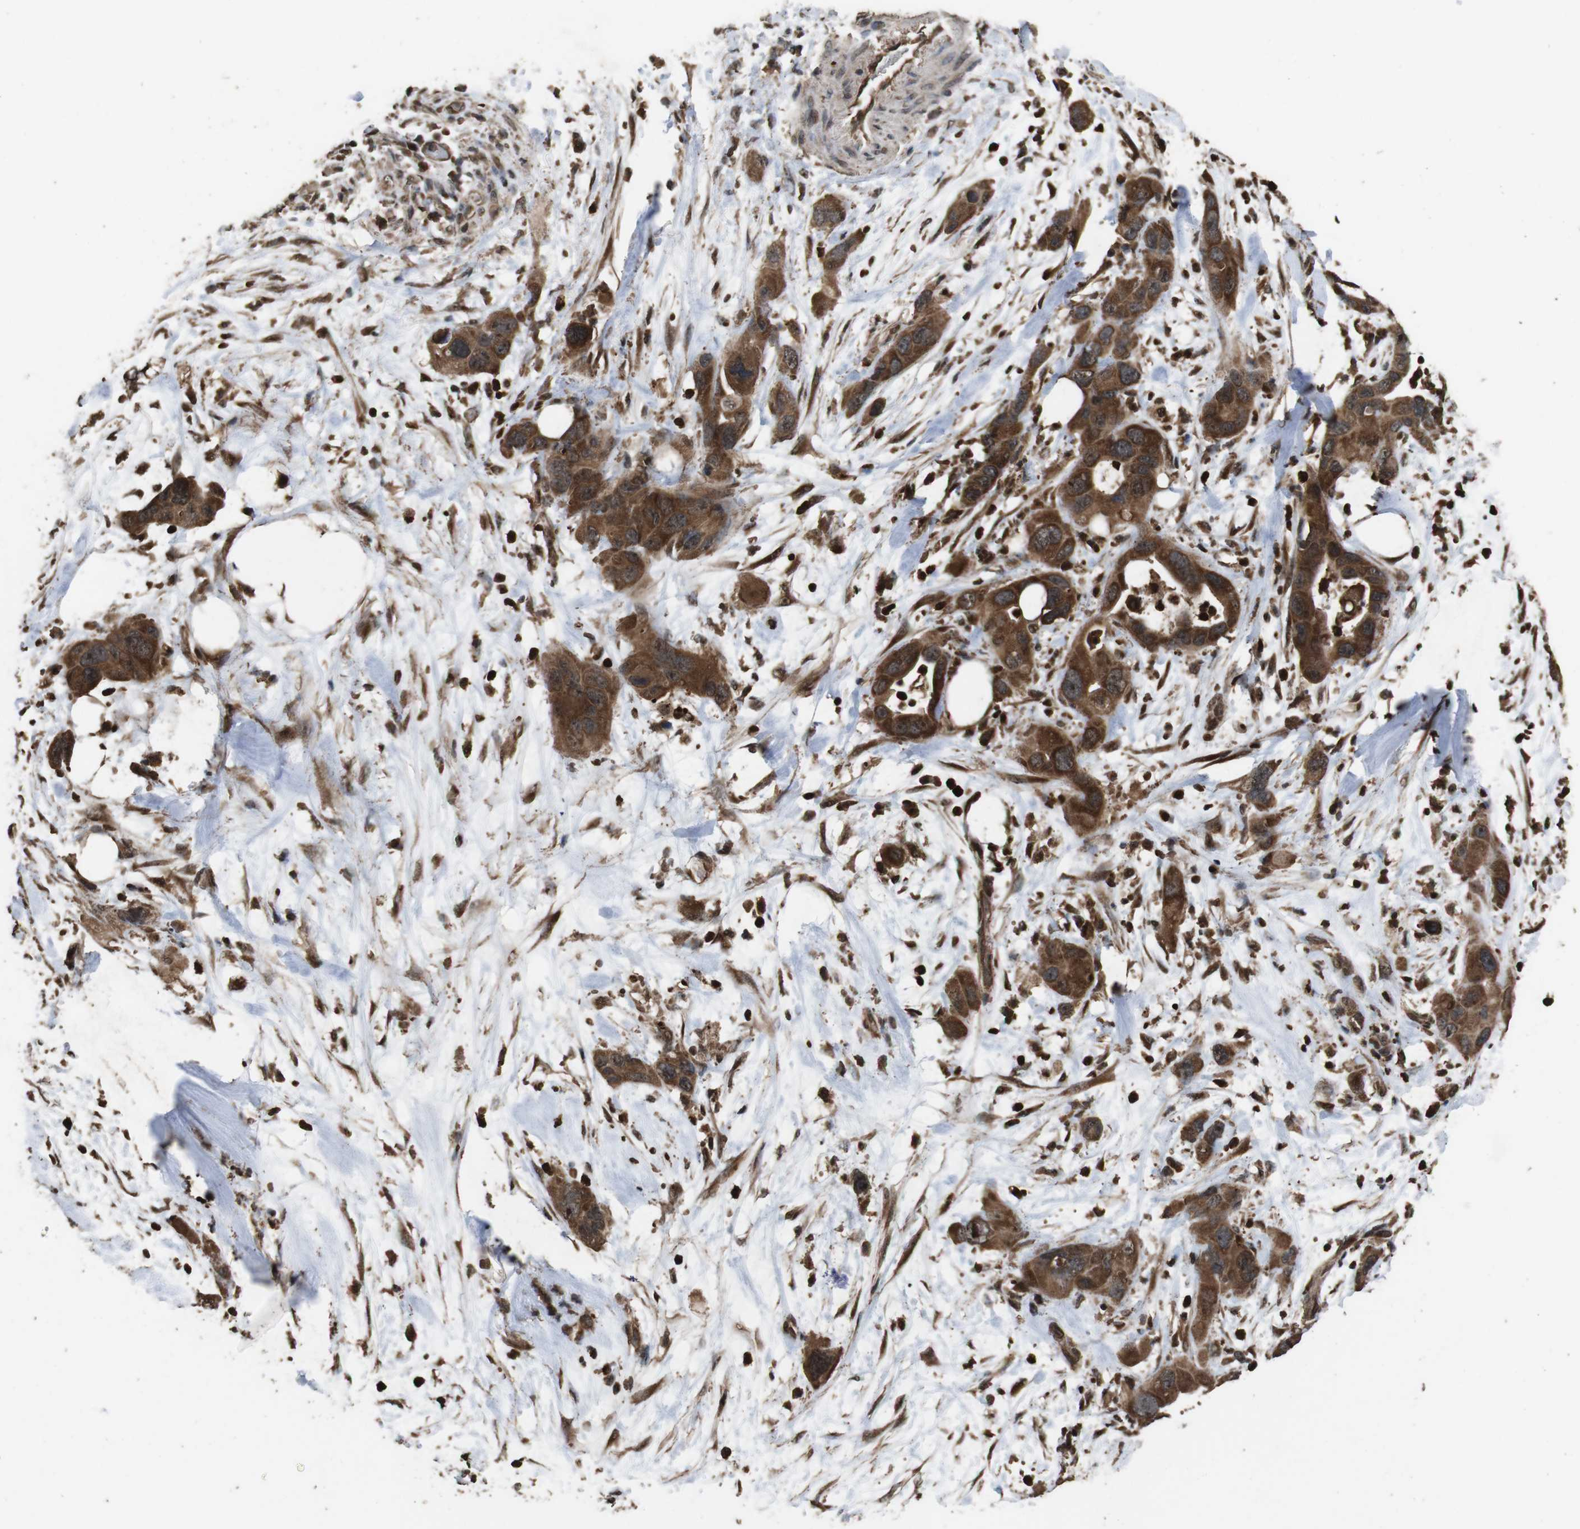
{"staining": {"intensity": "strong", "quantity": ">75%", "location": "cytoplasmic/membranous"}, "tissue": "pancreatic cancer", "cell_type": "Tumor cells", "image_type": "cancer", "snomed": [{"axis": "morphology", "description": "Adenocarcinoma, NOS"}, {"axis": "topography", "description": "Pancreas"}], "caption": "The histopathology image reveals staining of pancreatic cancer, revealing strong cytoplasmic/membranous protein expression (brown color) within tumor cells.", "gene": "RRAS2", "patient": {"sex": "female", "age": 71}}